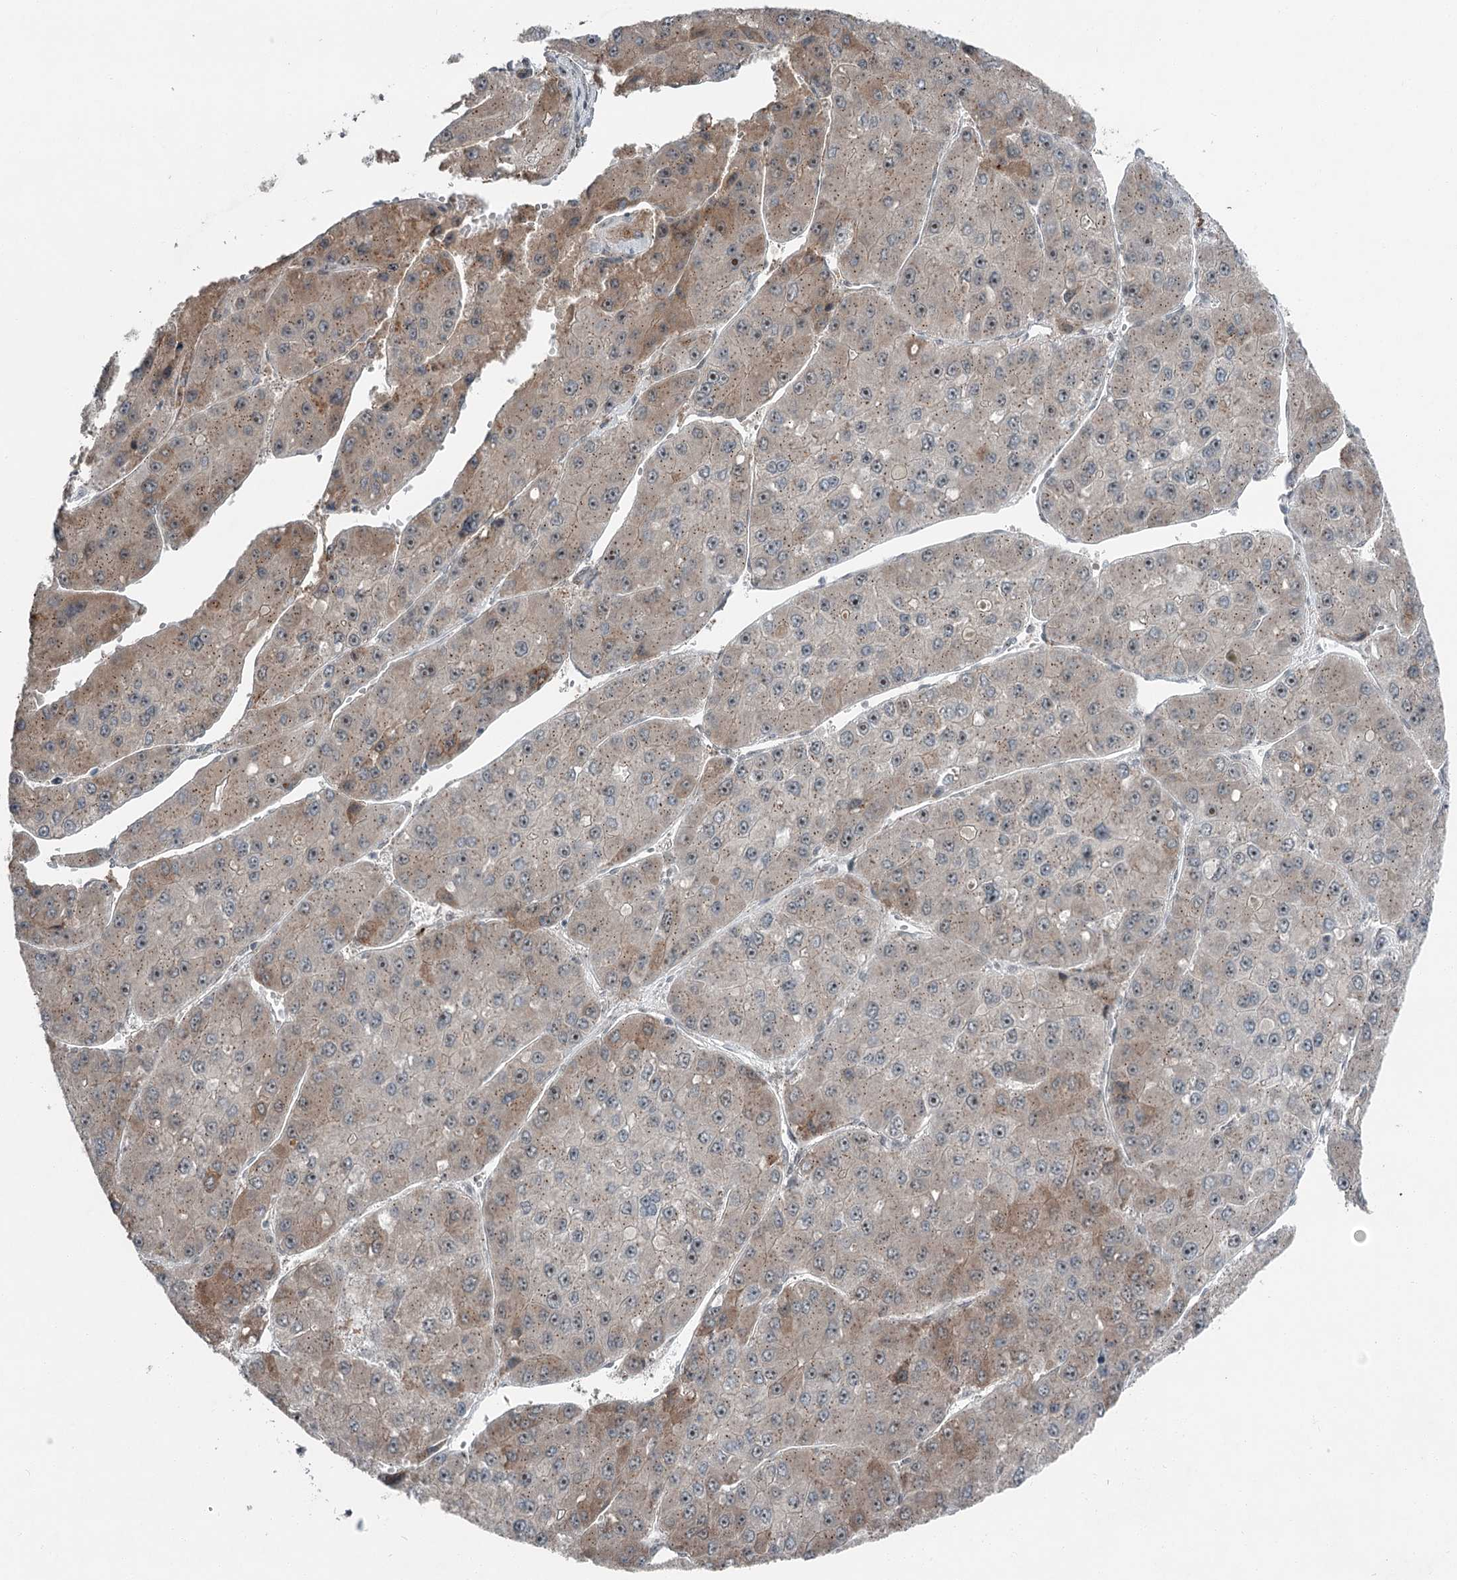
{"staining": {"intensity": "moderate", "quantity": "<25%", "location": "cytoplasmic/membranous"}, "tissue": "liver cancer", "cell_type": "Tumor cells", "image_type": "cancer", "snomed": [{"axis": "morphology", "description": "Carcinoma, Hepatocellular, NOS"}, {"axis": "topography", "description": "Liver"}], "caption": "Immunohistochemistry micrograph of neoplastic tissue: liver hepatocellular carcinoma stained using IHC displays low levels of moderate protein expression localized specifically in the cytoplasmic/membranous of tumor cells, appearing as a cytoplasmic/membranous brown color.", "gene": "EXOSC1", "patient": {"sex": "female", "age": 73}}